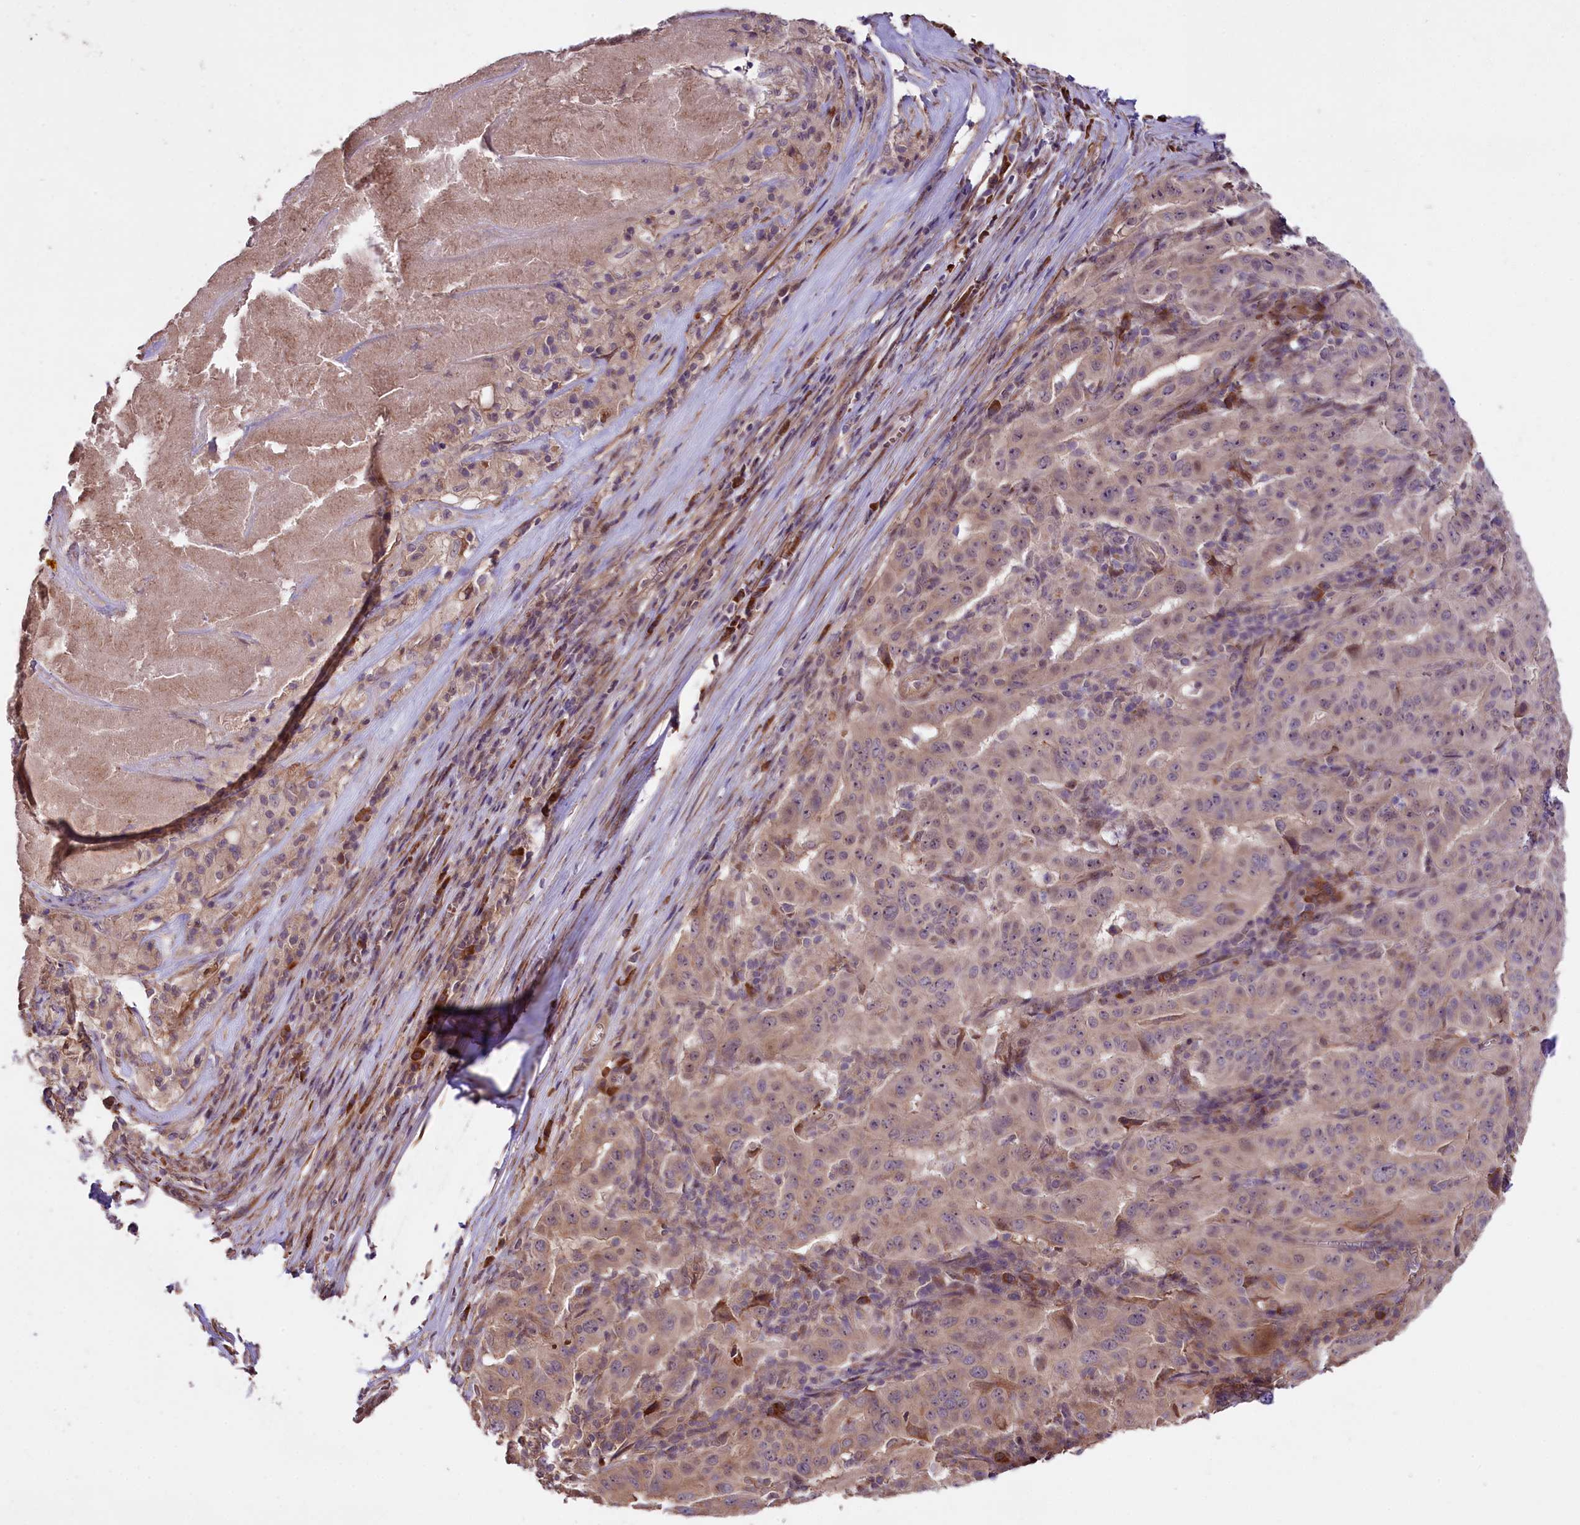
{"staining": {"intensity": "weak", "quantity": "25%-75%", "location": "cytoplasmic/membranous"}, "tissue": "pancreatic cancer", "cell_type": "Tumor cells", "image_type": "cancer", "snomed": [{"axis": "morphology", "description": "Adenocarcinoma, NOS"}, {"axis": "topography", "description": "Pancreas"}], "caption": "The immunohistochemical stain highlights weak cytoplasmic/membranous expression in tumor cells of pancreatic adenocarcinoma tissue. Immunohistochemistry (ihc) stains the protein in brown and the nuclei are stained blue.", "gene": "HDAC5", "patient": {"sex": "male", "age": 63}}